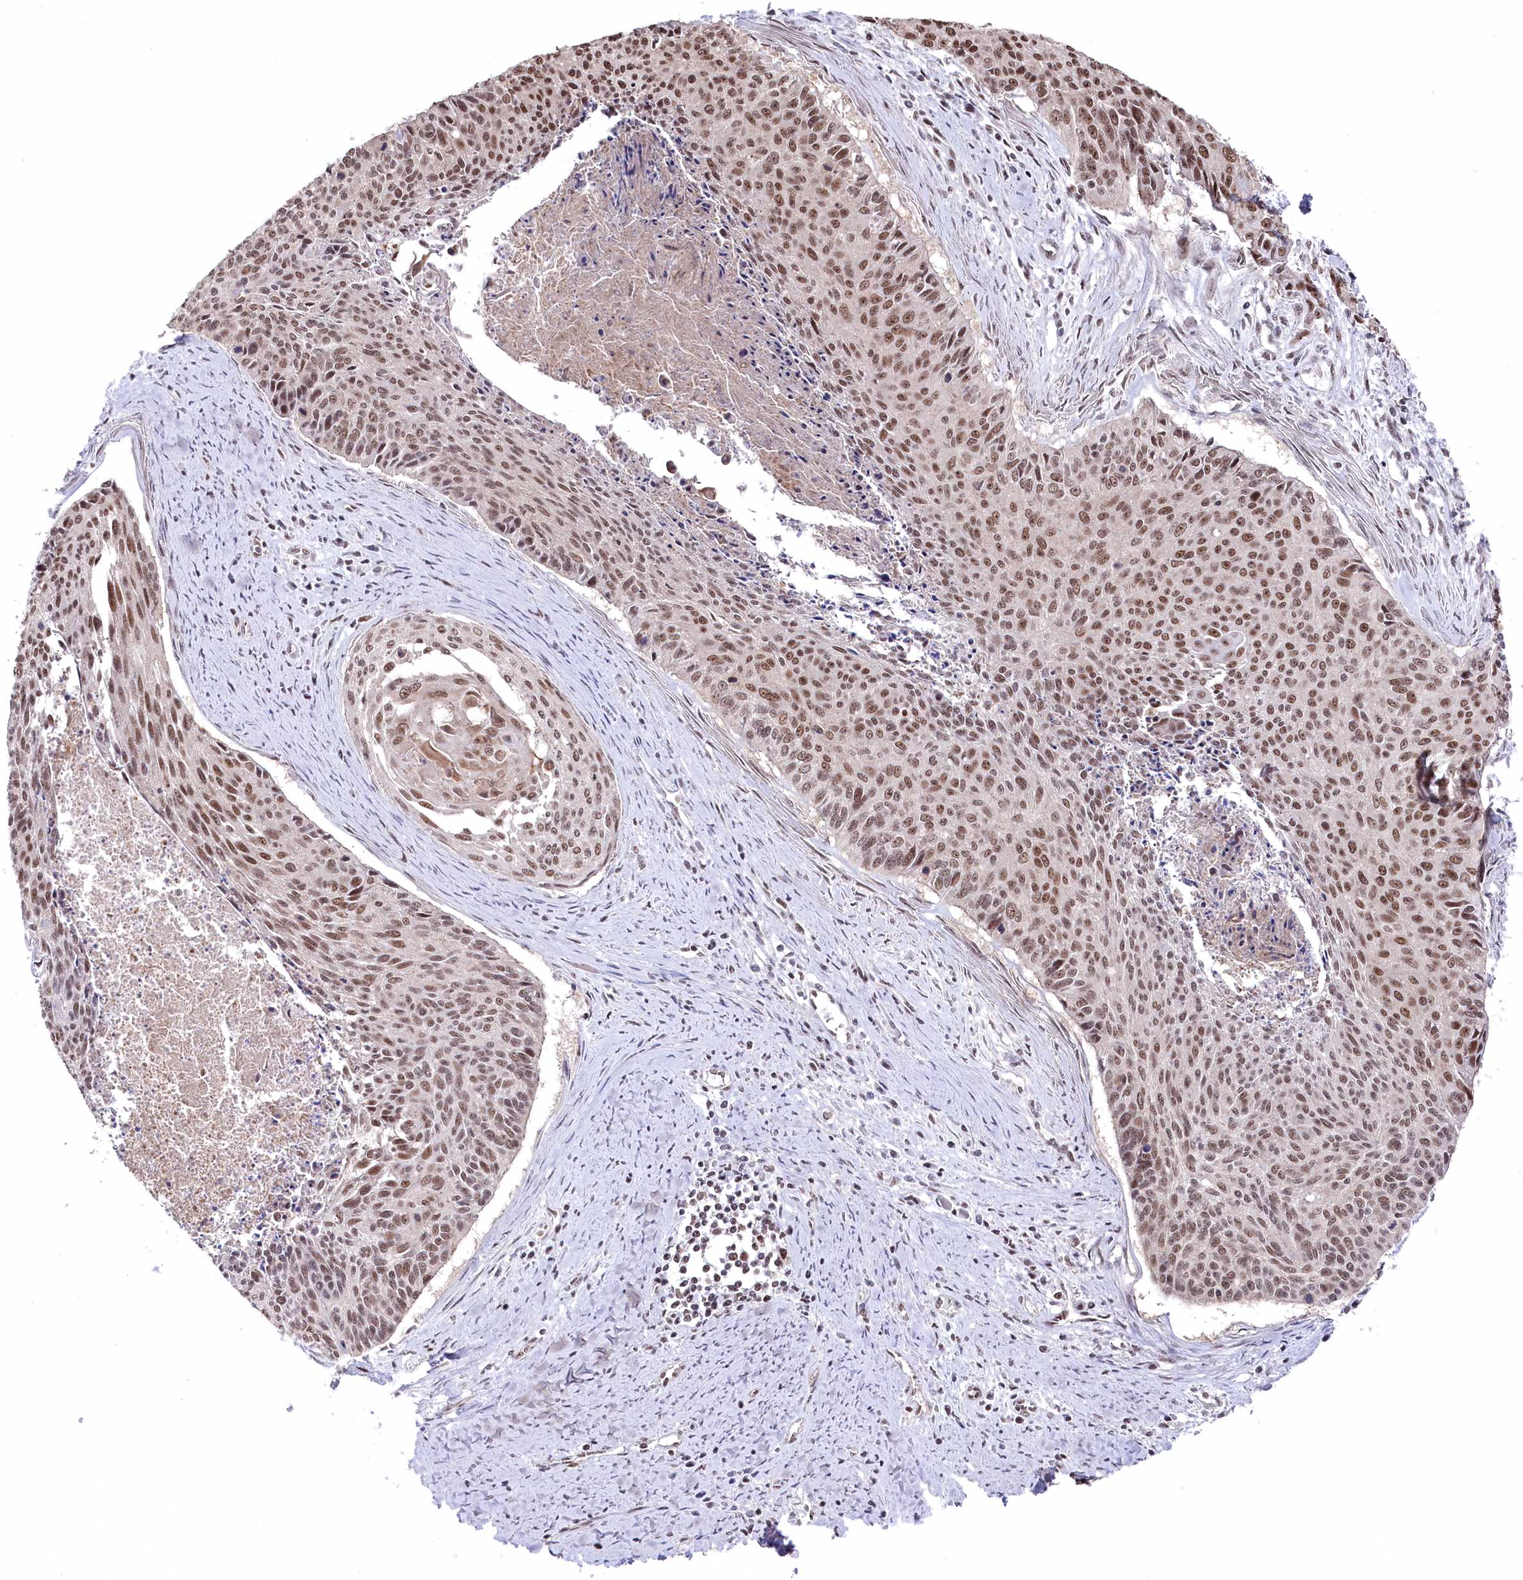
{"staining": {"intensity": "moderate", "quantity": ">75%", "location": "nuclear"}, "tissue": "cervical cancer", "cell_type": "Tumor cells", "image_type": "cancer", "snomed": [{"axis": "morphology", "description": "Squamous cell carcinoma, NOS"}, {"axis": "topography", "description": "Cervix"}], "caption": "Cervical cancer (squamous cell carcinoma) stained with a brown dye exhibits moderate nuclear positive expression in about >75% of tumor cells.", "gene": "POLR2H", "patient": {"sex": "female", "age": 55}}